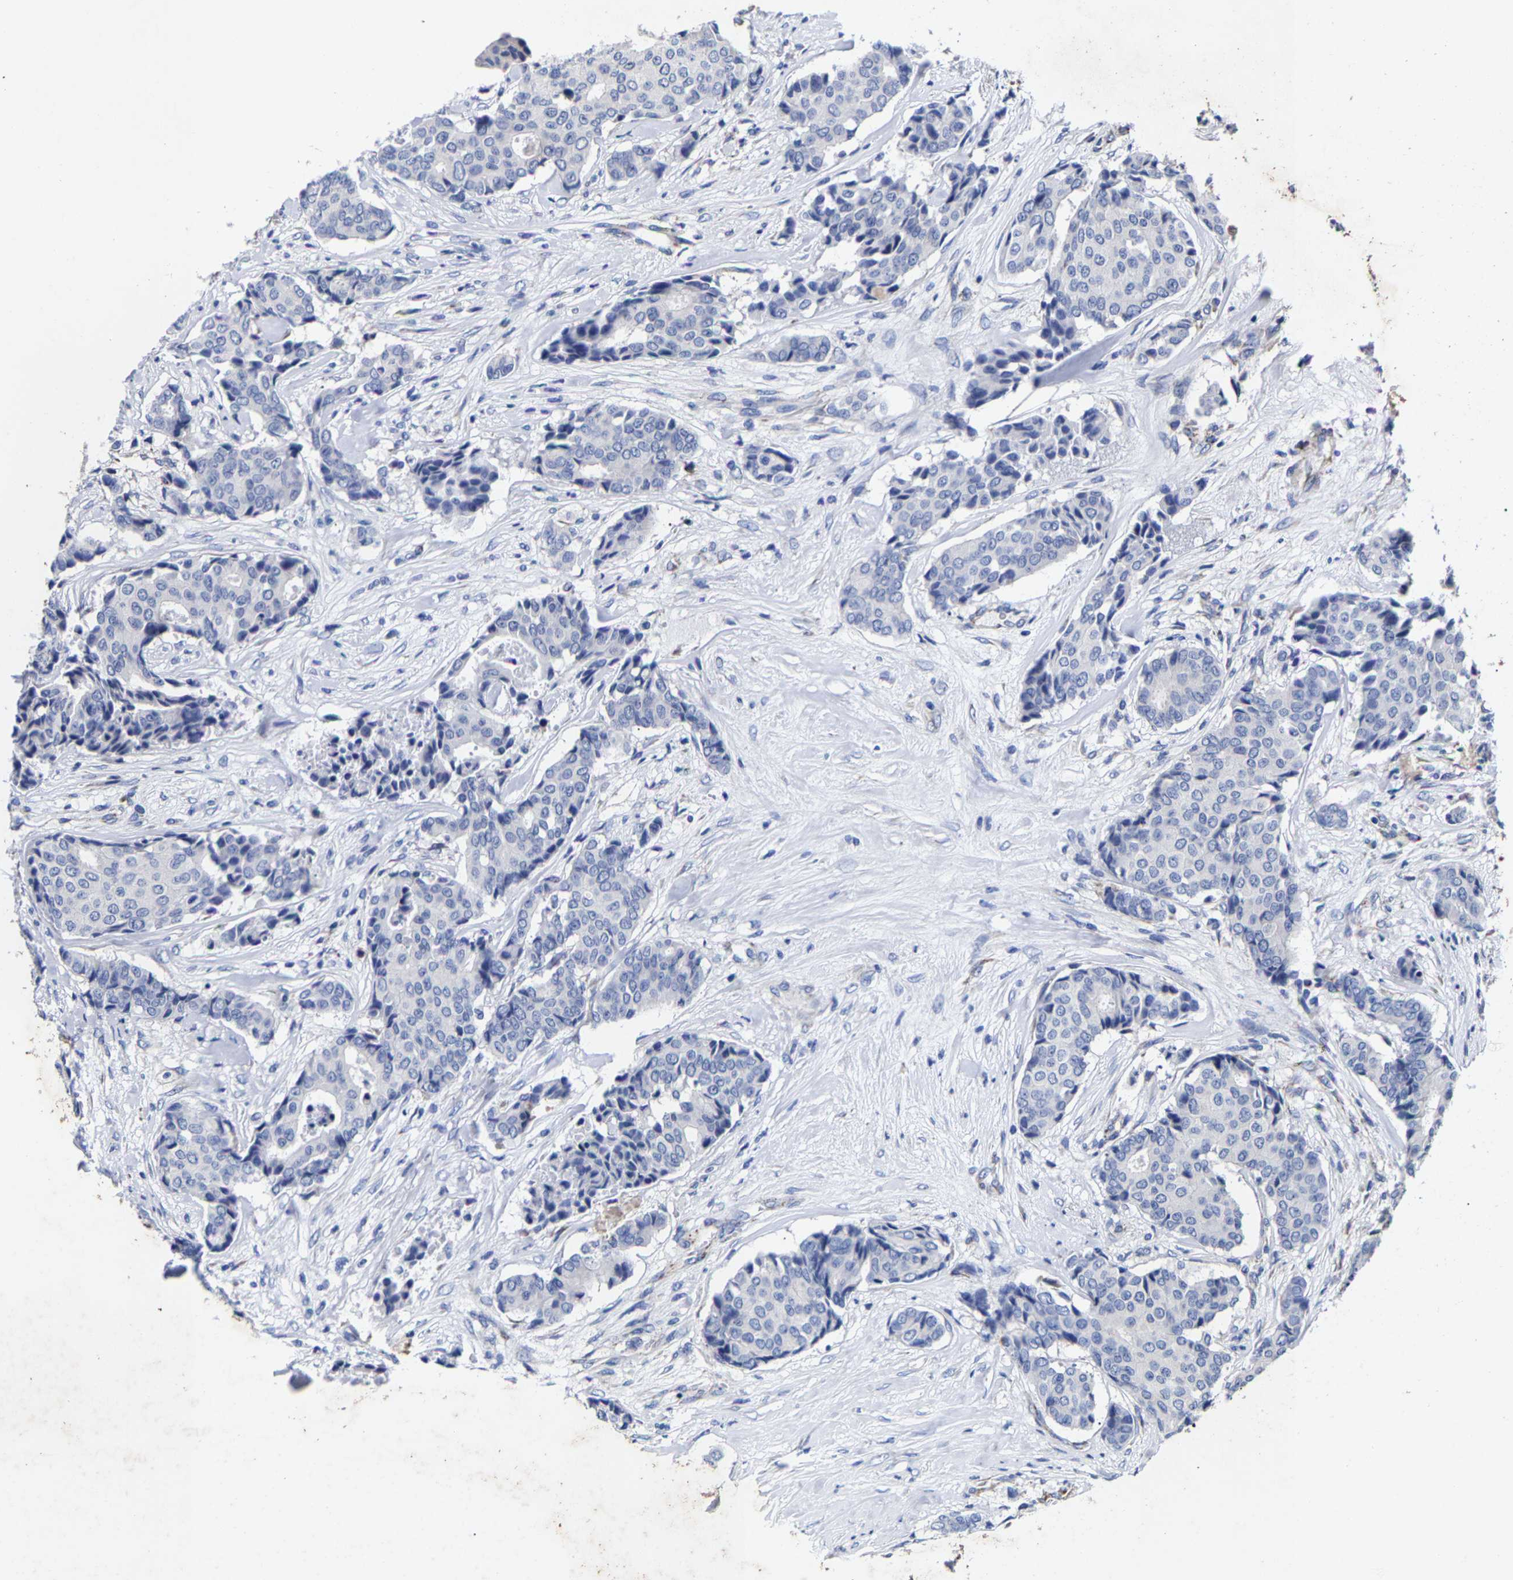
{"staining": {"intensity": "negative", "quantity": "none", "location": "none"}, "tissue": "breast cancer", "cell_type": "Tumor cells", "image_type": "cancer", "snomed": [{"axis": "morphology", "description": "Duct carcinoma"}, {"axis": "topography", "description": "Breast"}], "caption": "IHC micrograph of human breast cancer stained for a protein (brown), which exhibits no expression in tumor cells.", "gene": "AASS", "patient": {"sex": "female", "age": 75}}